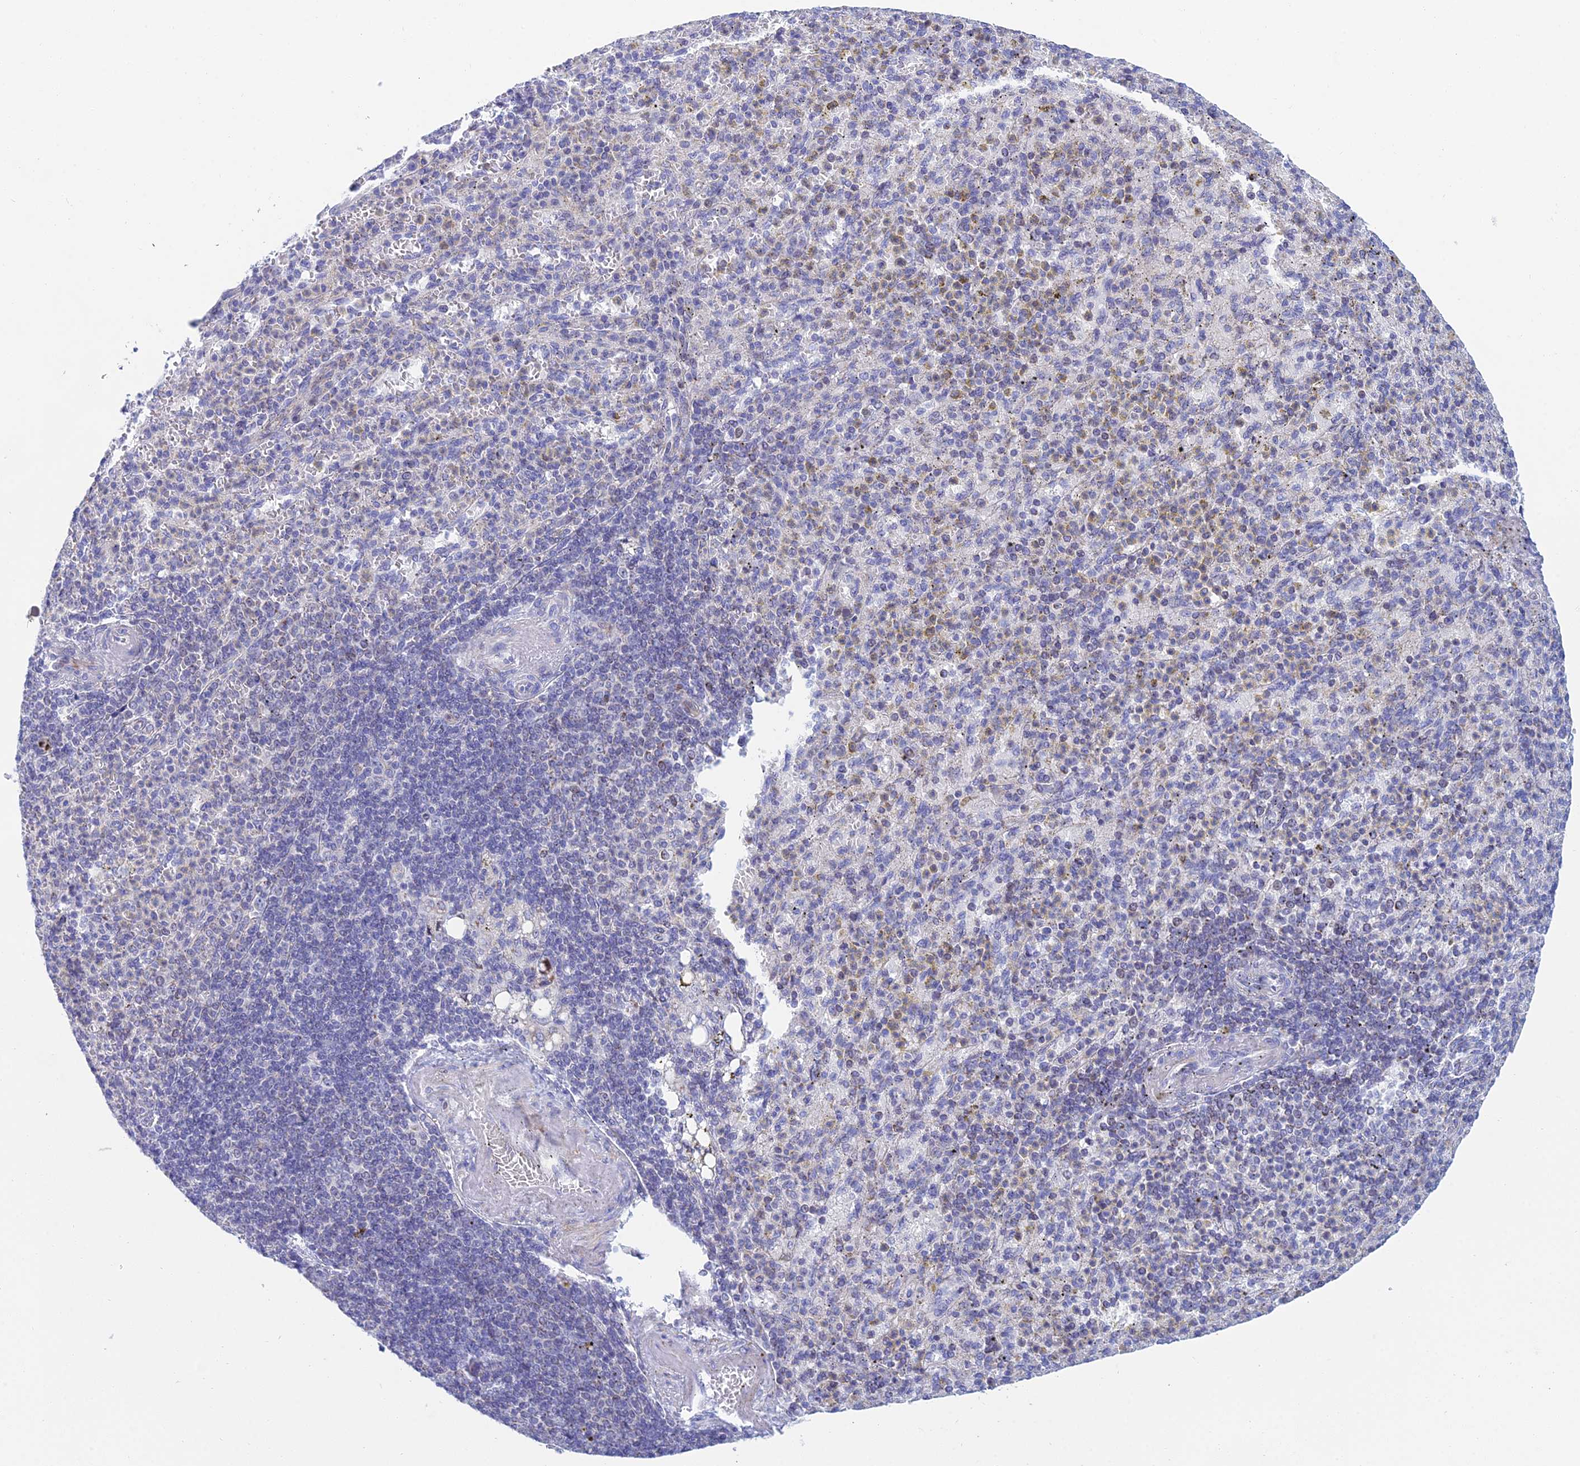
{"staining": {"intensity": "weak", "quantity": "<25%", "location": "cytoplasmic/membranous"}, "tissue": "spleen", "cell_type": "Cells in red pulp", "image_type": "normal", "snomed": [{"axis": "morphology", "description": "Normal tissue, NOS"}, {"axis": "topography", "description": "Spleen"}], "caption": "Immunohistochemistry (IHC) of benign human spleen displays no positivity in cells in red pulp. (DAB IHC visualized using brightfield microscopy, high magnification).", "gene": "PRR13", "patient": {"sex": "female", "age": 74}}